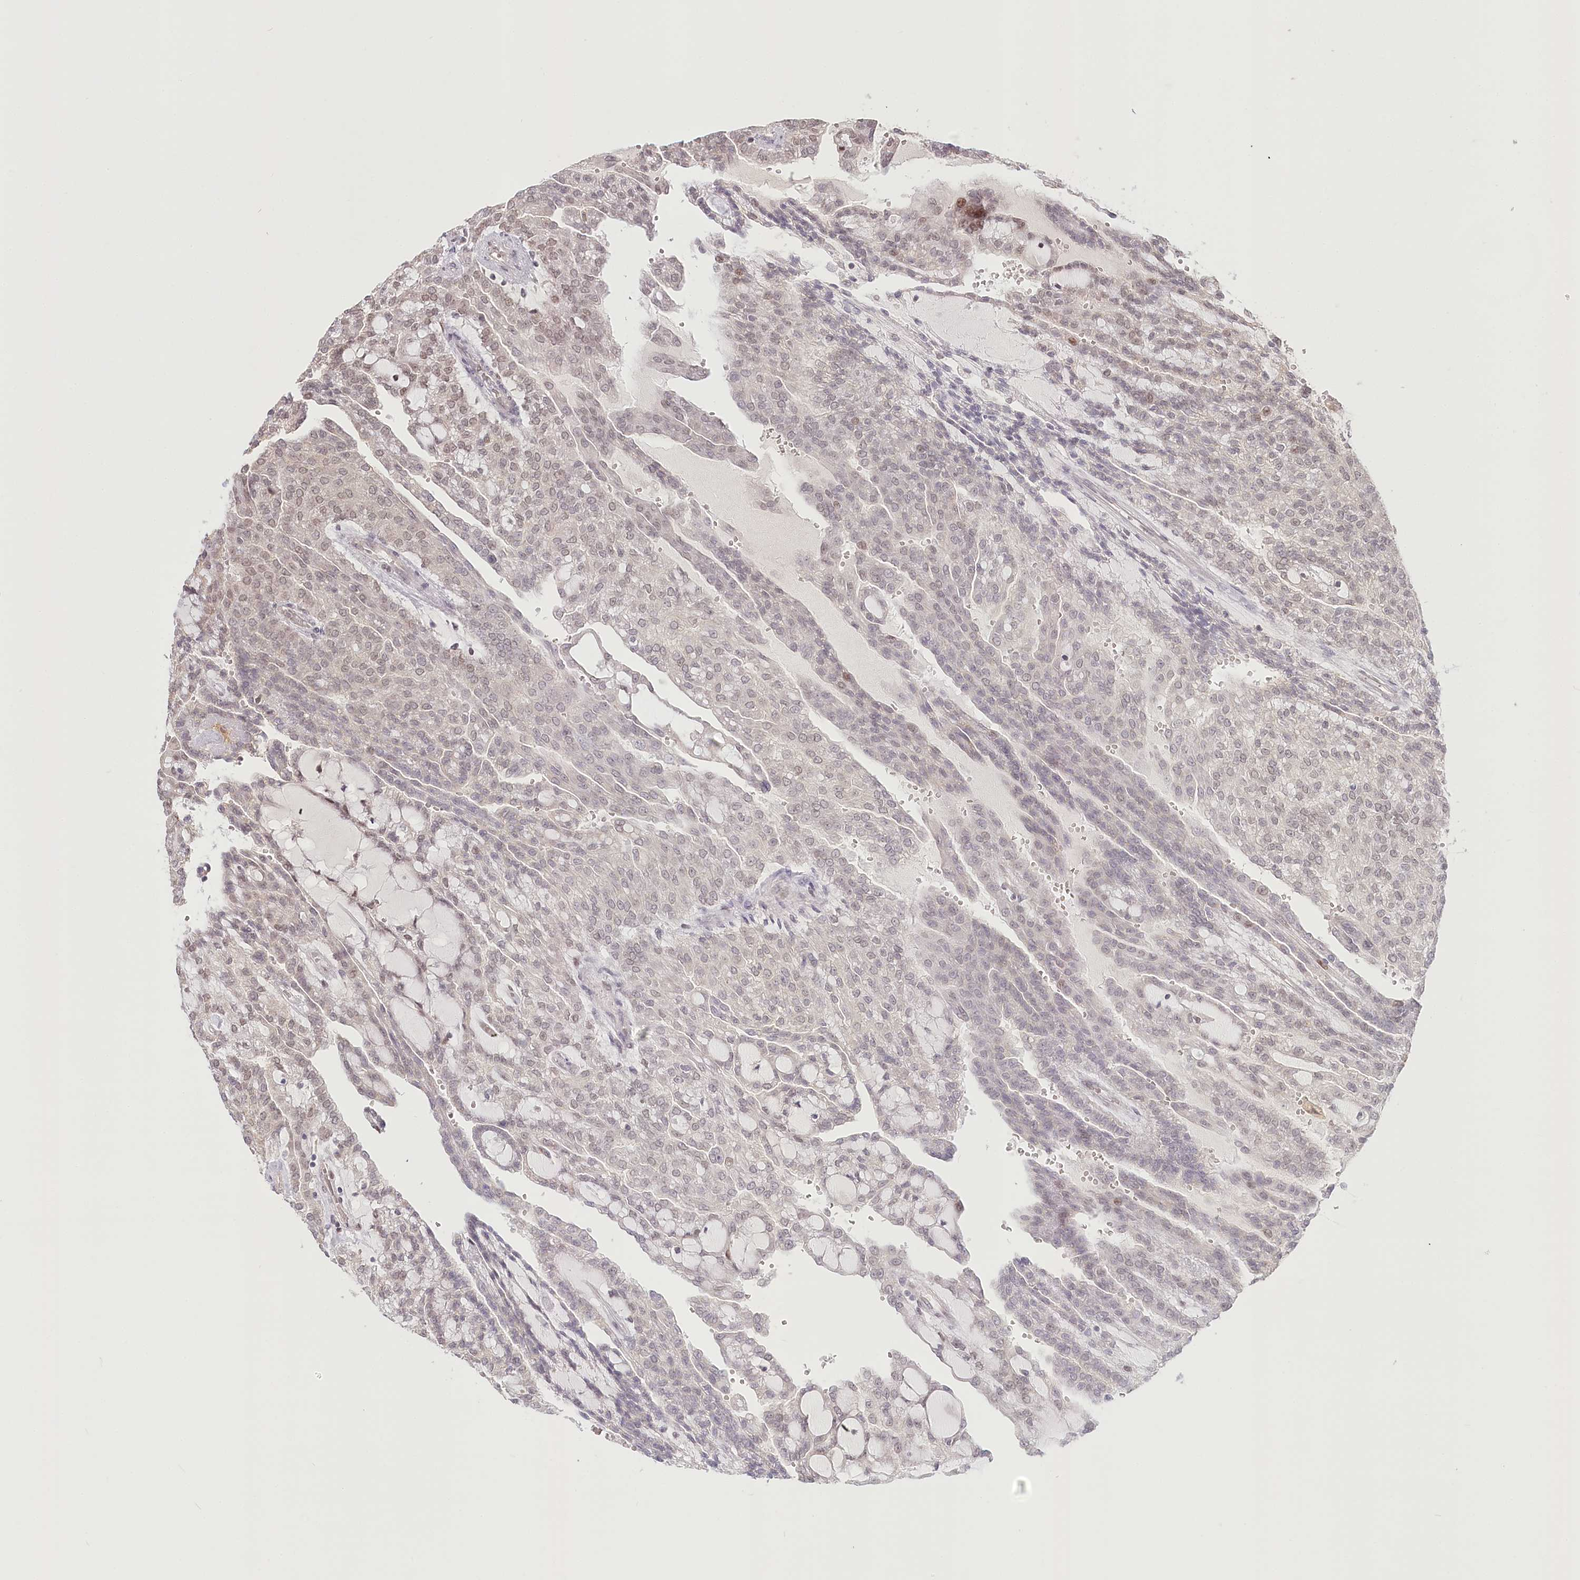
{"staining": {"intensity": "weak", "quantity": "25%-75%", "location": "nuclear"}, "tissue": "renal cancer", "cell_type": "Tumor cells", "image_type": "cancer", "snomed": [{"axis": "morphology", "description": "Adenocarcinoma, NOS"}, {"axis": "topography", "description": "Kidney"}], "caption": "DAB immunohistochemical staining of renal adenocarcinoma shows weak nuclear protein staining in approximately 25%-75% of tumor cells.", "gene": "PYURF", "patient": {"sex": "male", "age": 63}}